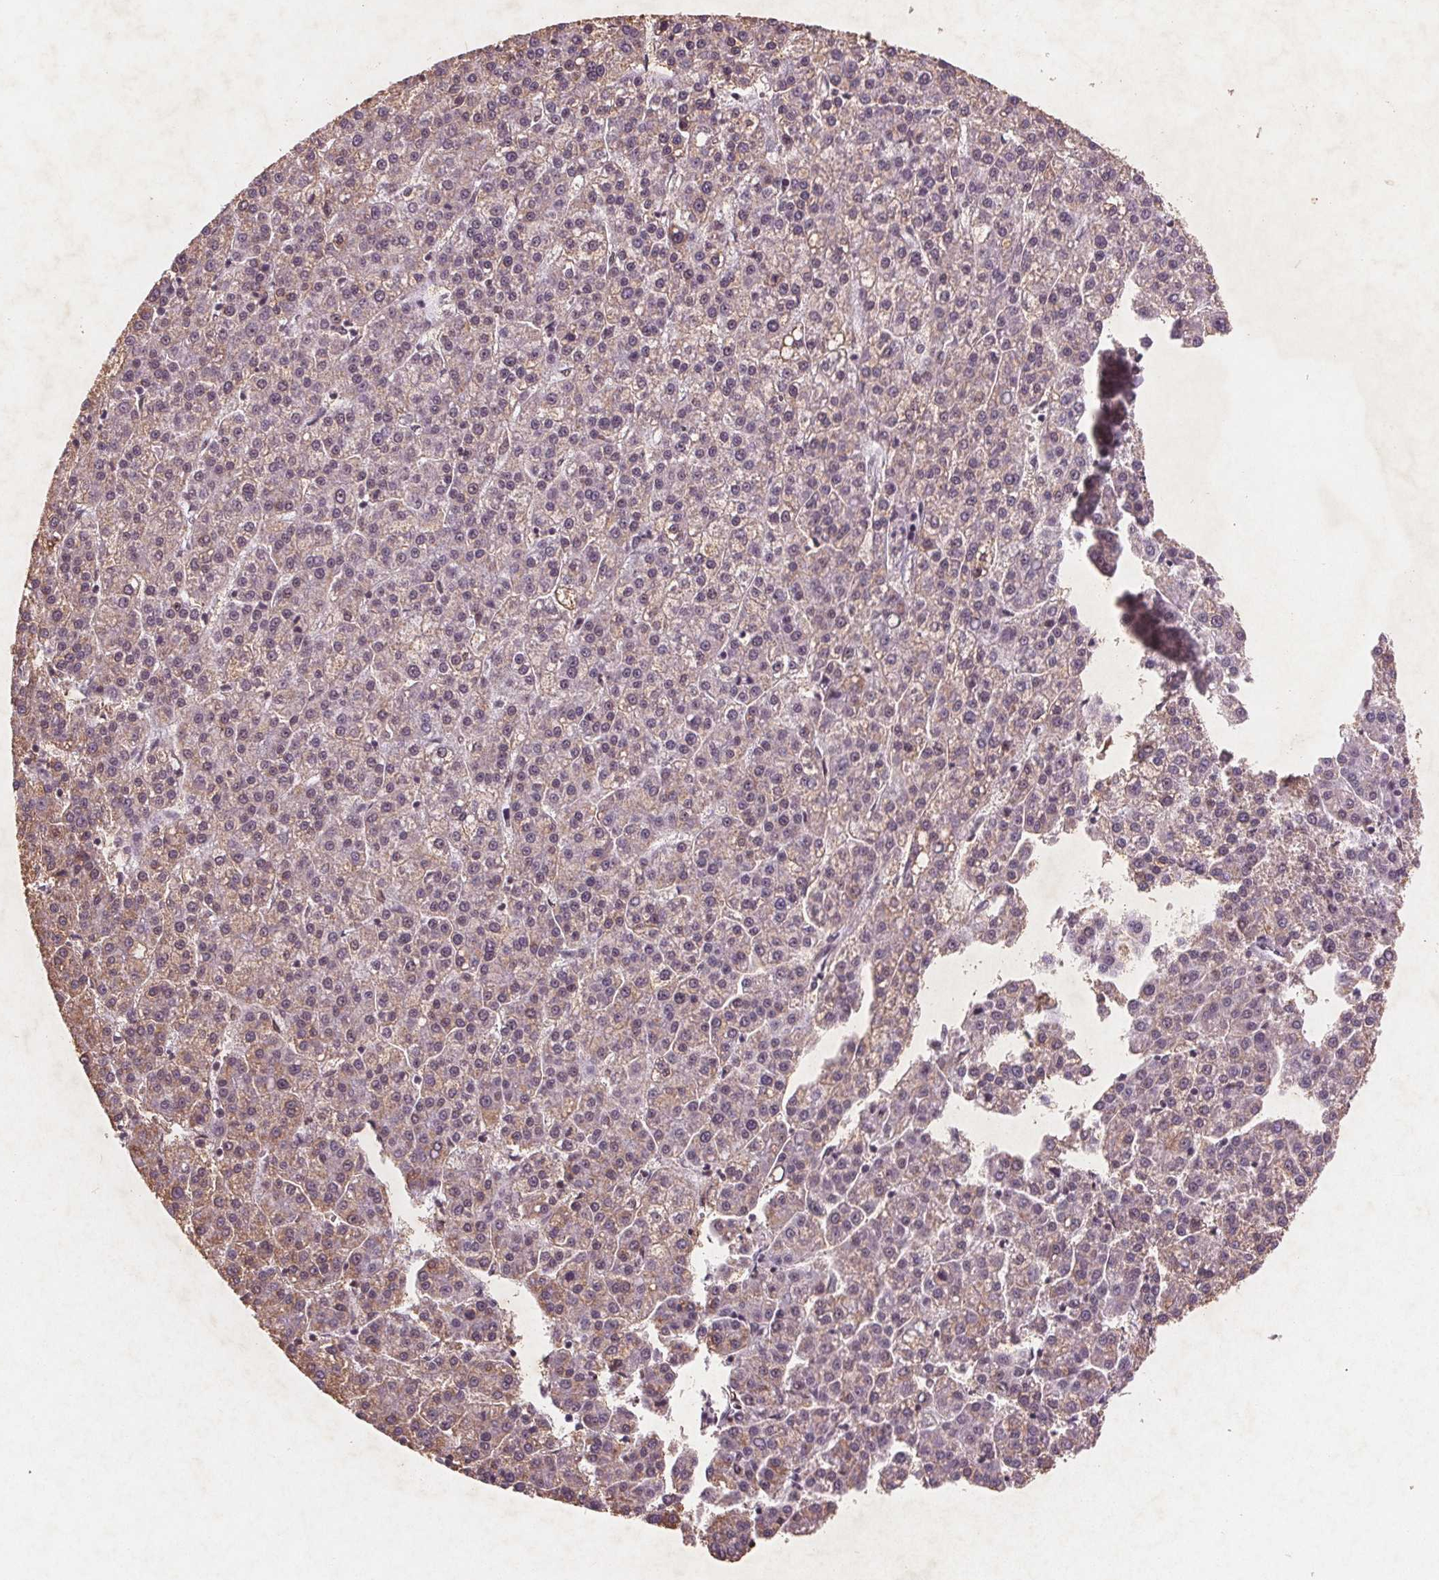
{"staining": {"intensity": "negative", "quantity": "none", "location": "none"}, "tissue": "liver cancer", "cell_type": "Tumor cells", "image_type": "cancer", "snomed": [{"axis": "morphology", "description": "Carcinoma, Hepatocellular, NOS"}, {"axis": "topography", "description": "Liver"}], "caption": "IHC of liver cancer shows no expression in tumor cells.", "gene": "RPS6KA2", "patient": {"sex": "female", "age": 58}}